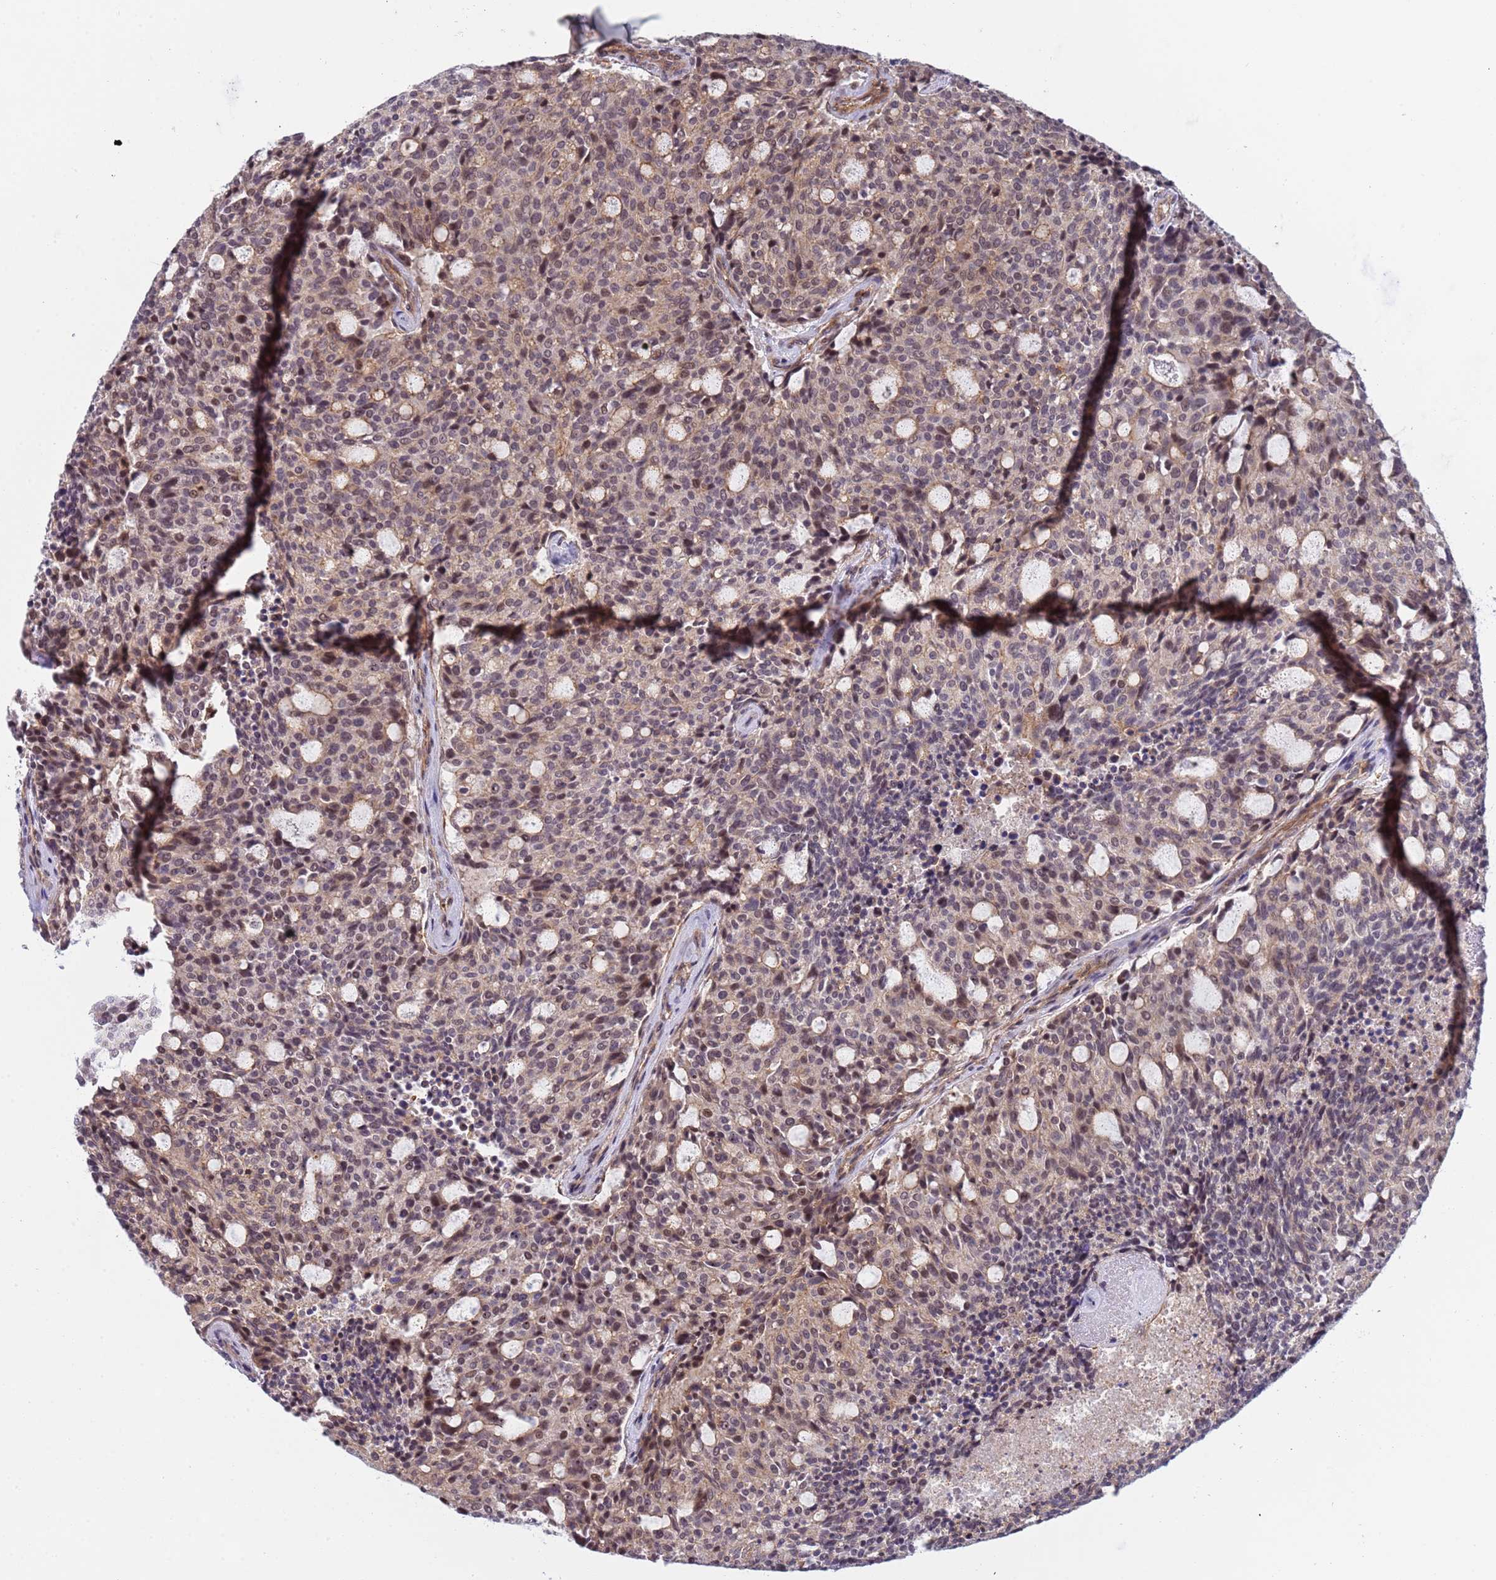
{"staining": {"intensity": "weak", "quantity": "<25%", "location": "nuclear"}, "tissue": "carcinoid", "cell_type": "Tumor cells", "image_type": "cancer", "snomed": [{"axis": "morphology", "description": "Carcinoid, malignant, NOS"}, {"axis": "topography", "description": "Pancreas"}], "caption": "Tumor cells are negative for brown protein staining in carcinoid.", "gene": "EMC2", "patient": {"sex": "female", "age": 54}}